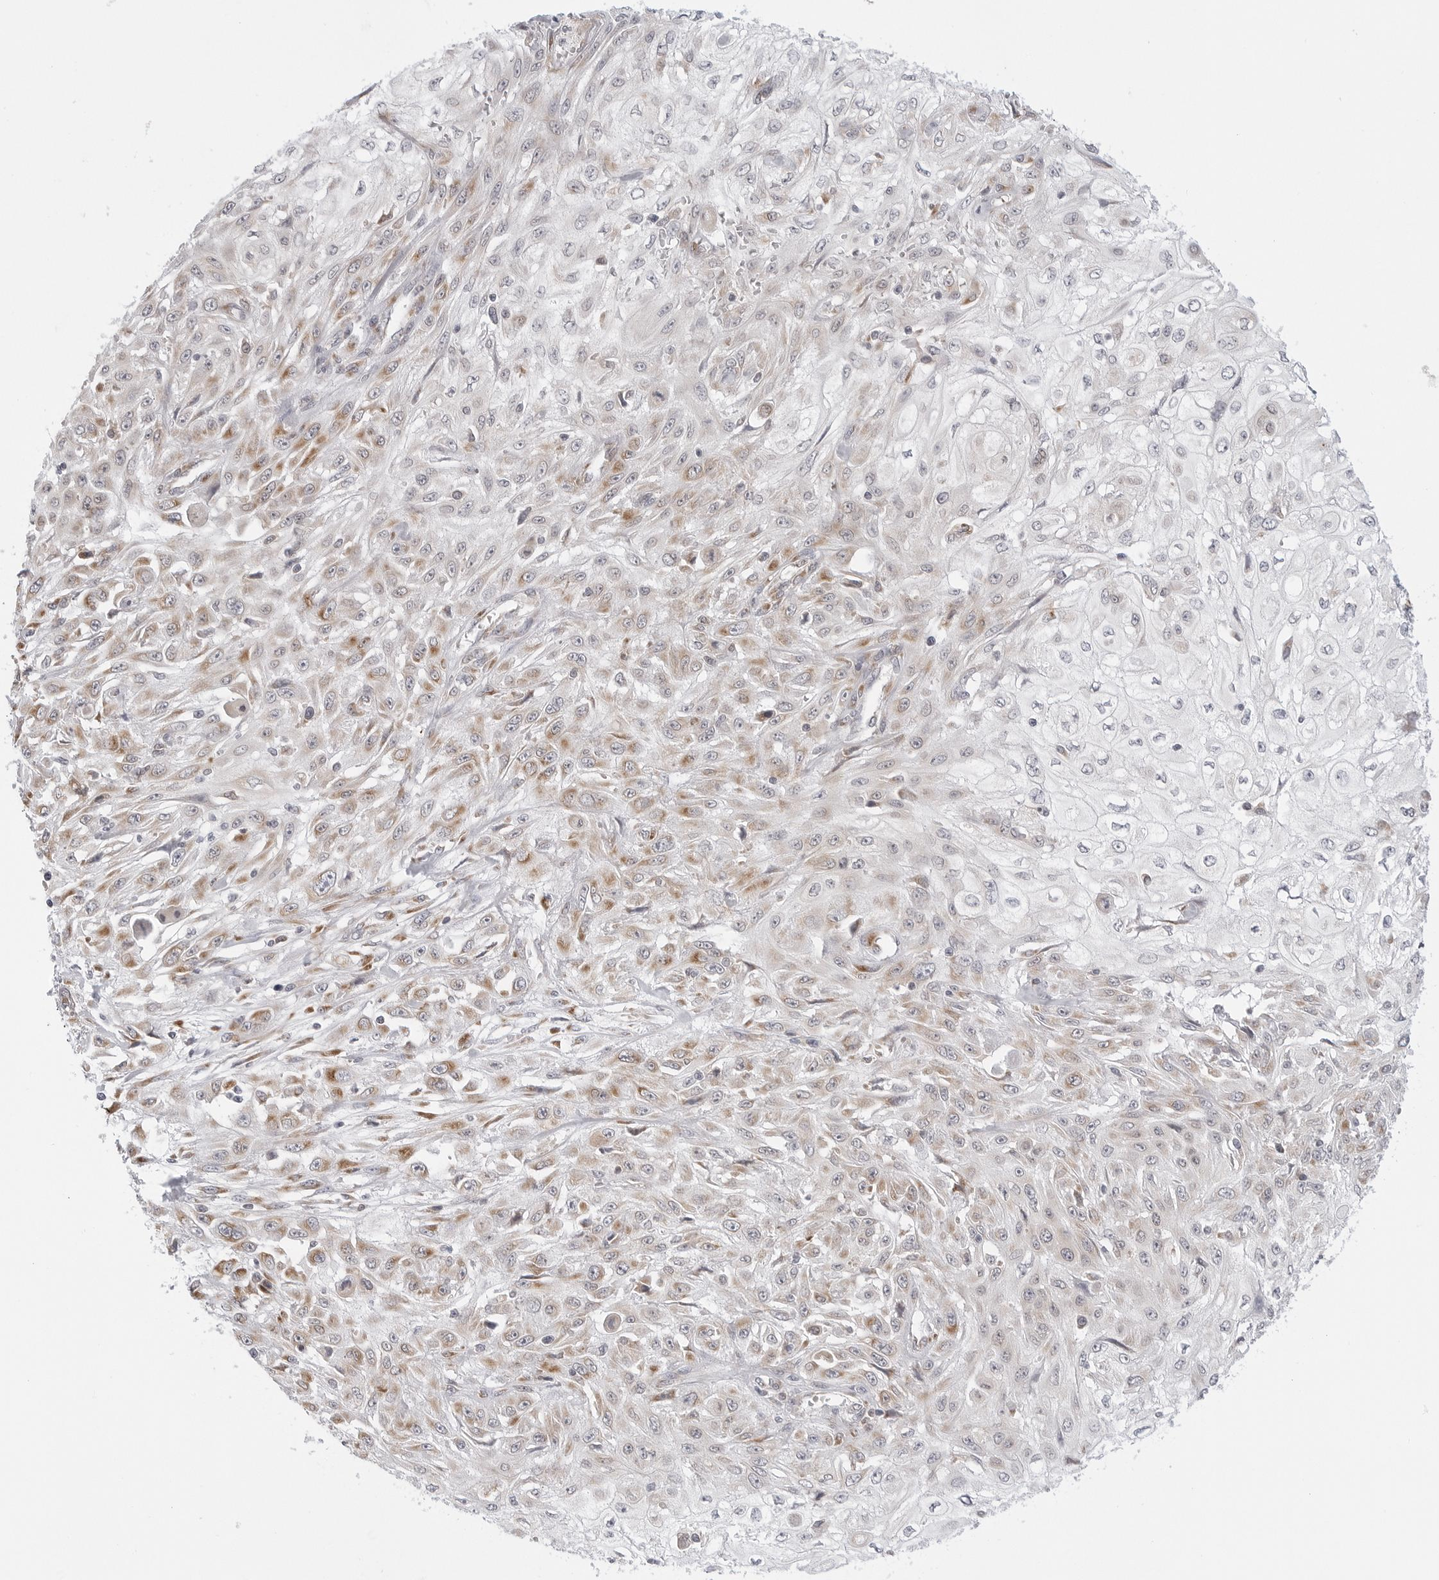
{"staining": {"intensity": "moderate", "quantity": "25%-75%", "location": "cytoplasmic/membranous"}, "tissue": "skin cancer", "cell_type": "Tumor cells", "image_type": "cancer", "snomed": [{"axis": "morphology", "description": "Squamous cell carcinoma, NOS"}, {"axis": "morphology", "description": "Squamous cell carcinoma, metastatic, NOS"}, {"axis": "topography", "description": "Skin"}, {"axis": "topography", "description": "Lymph node"}], "caption": "Human skin cancer stained for a protein (brown) demonstrates moderate cytoplasmic/membranous positive expression in approximately 25%-75% of tumor cells.", "gene": "RPN1", "patient": {"sex": "male", "age": 75}}